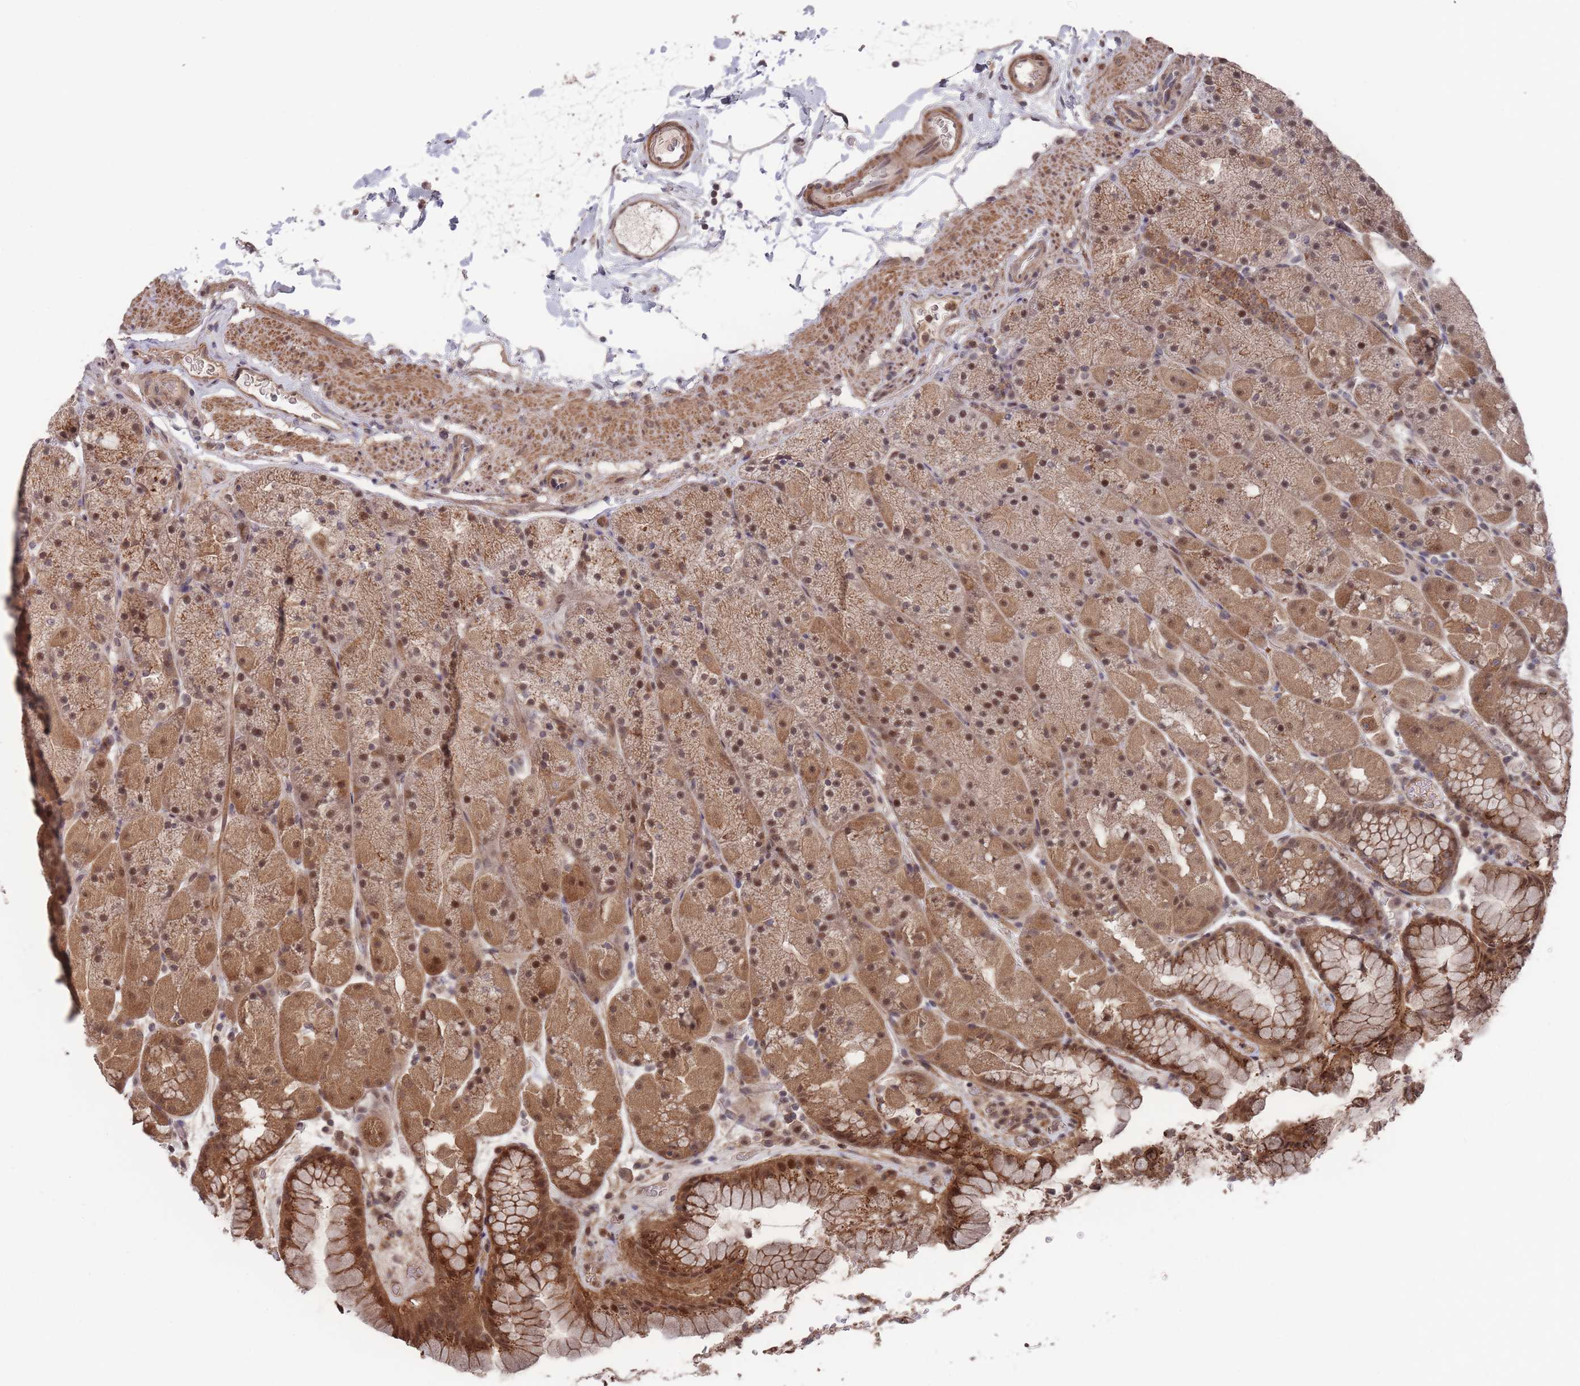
{"staining": {"intensity": "moderate", "quantity": ">75%", "location": "cytoplasmic/membranous,nuclear"}, "tissue": "stomach", "cell_type": "Glandular cells", "image_type": "normal", "snomed": [{"axis": "morphology", "description": "Normal tissue, NOS"}, {"axis": "topography", "description": "Stomach, upper"}, {"axis": "topography", "description": "Stomach, lower"}], "caption": "DAB immunohistochemical staining of benign stomach displays moderate cytoplasmic/membranous,nuclear protein positivity in about >75% of glandular cells. The staining was performed using DAB (3,3'-diaminobenzidine), with brown indicating positive protein expression. Nuclei are stained blue with hematoxylin.", "gene": "SF3B1", "patient": {"sex": "male", "age": 67}}